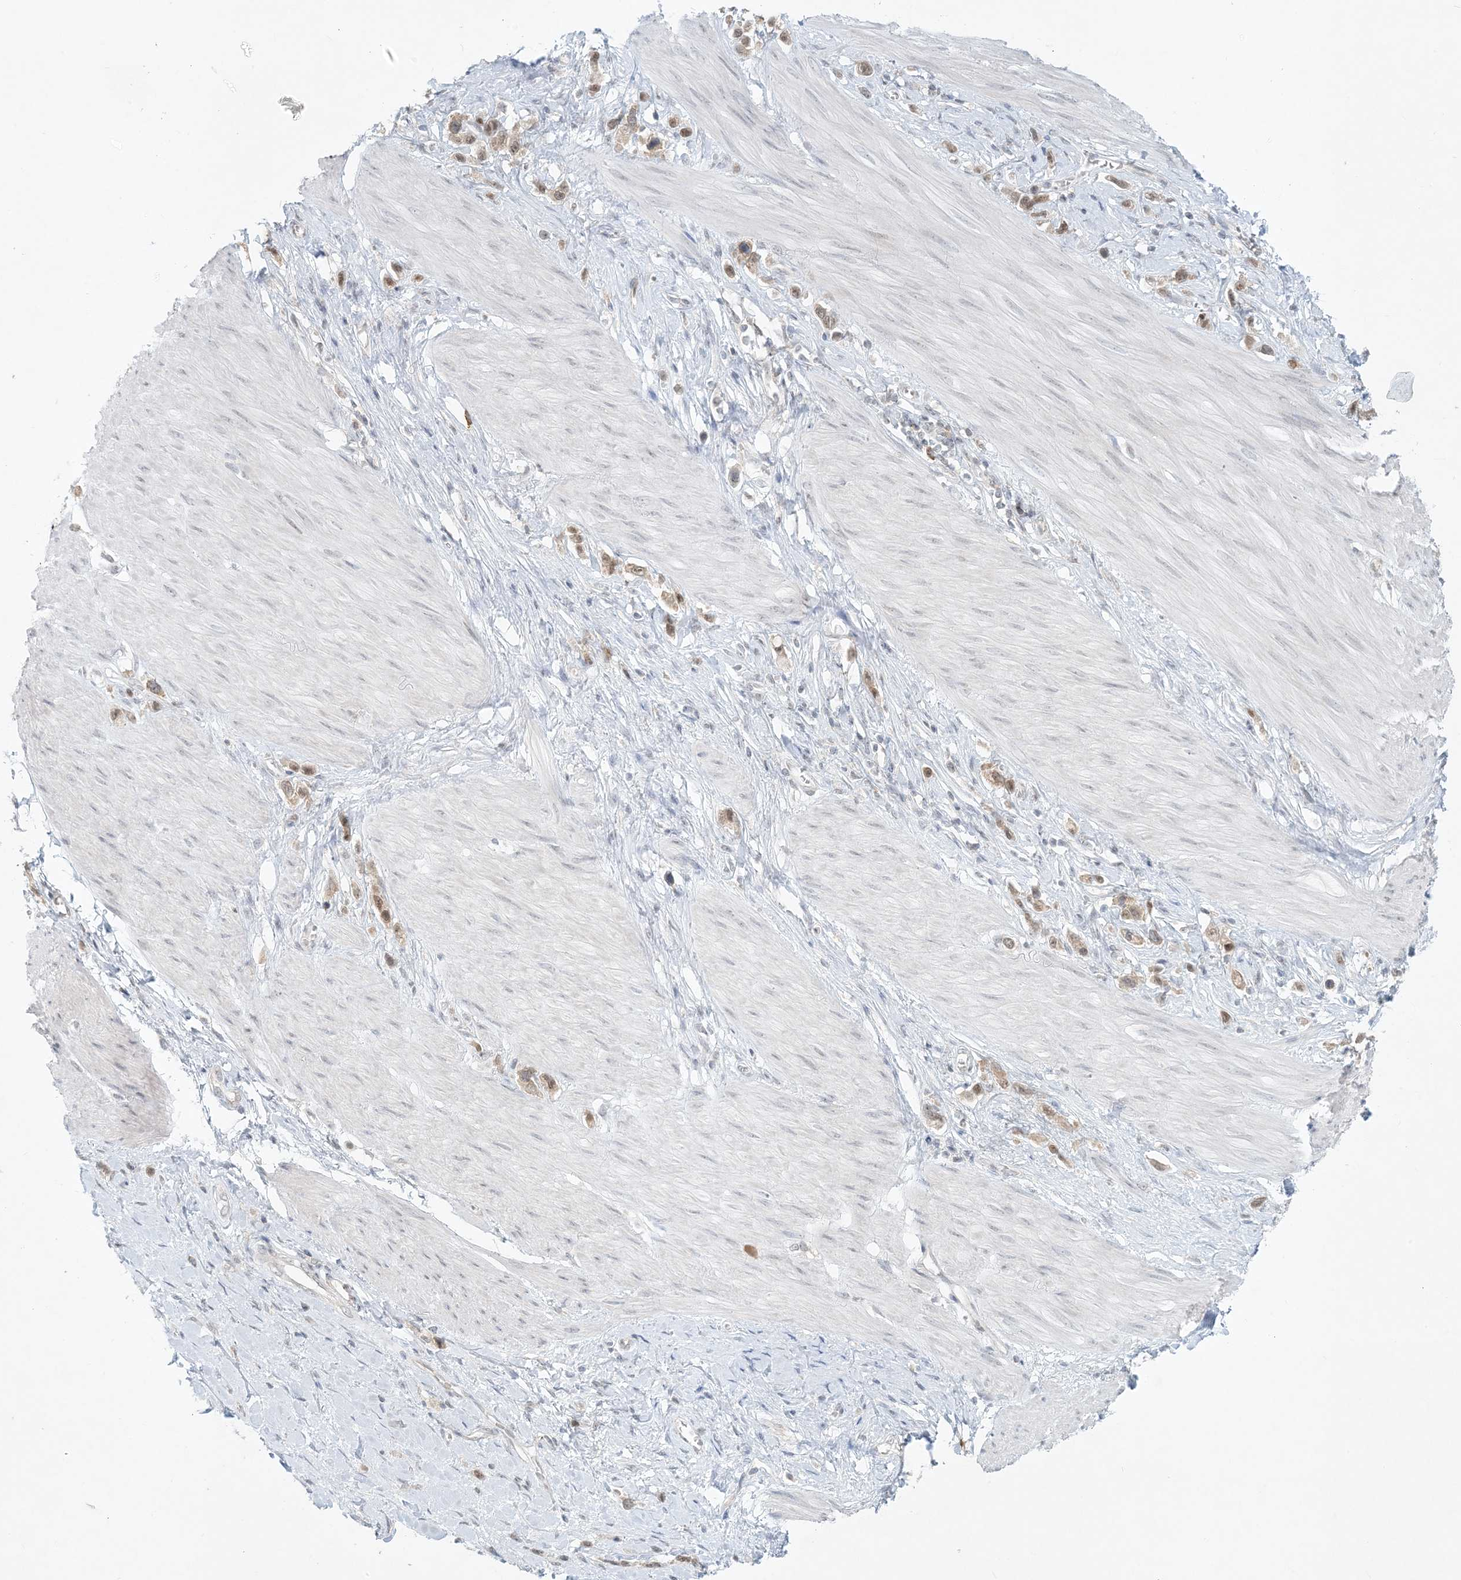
{"staining": {"intensity": "moderate", "quantity": ">75%", "location": "nuclear"}, "tissue": "stomach cancer", "cell_type": "Tumor cells", "image_type": "cancer", "snomed": [{"axis": "morphology", "description": "Adenocarcinoma, NOS"}, {"axis": "topography", "description": "Stomach"}], "caption": "Immunohistochemical staining of human stomach cancer (adenocarcinoma) demonstrates medium levels of moderate nuclear protein expression in approximately >75% of tumor cells.", "gene": "OBI1", "patient": {"sex": "female", "age": 65}}